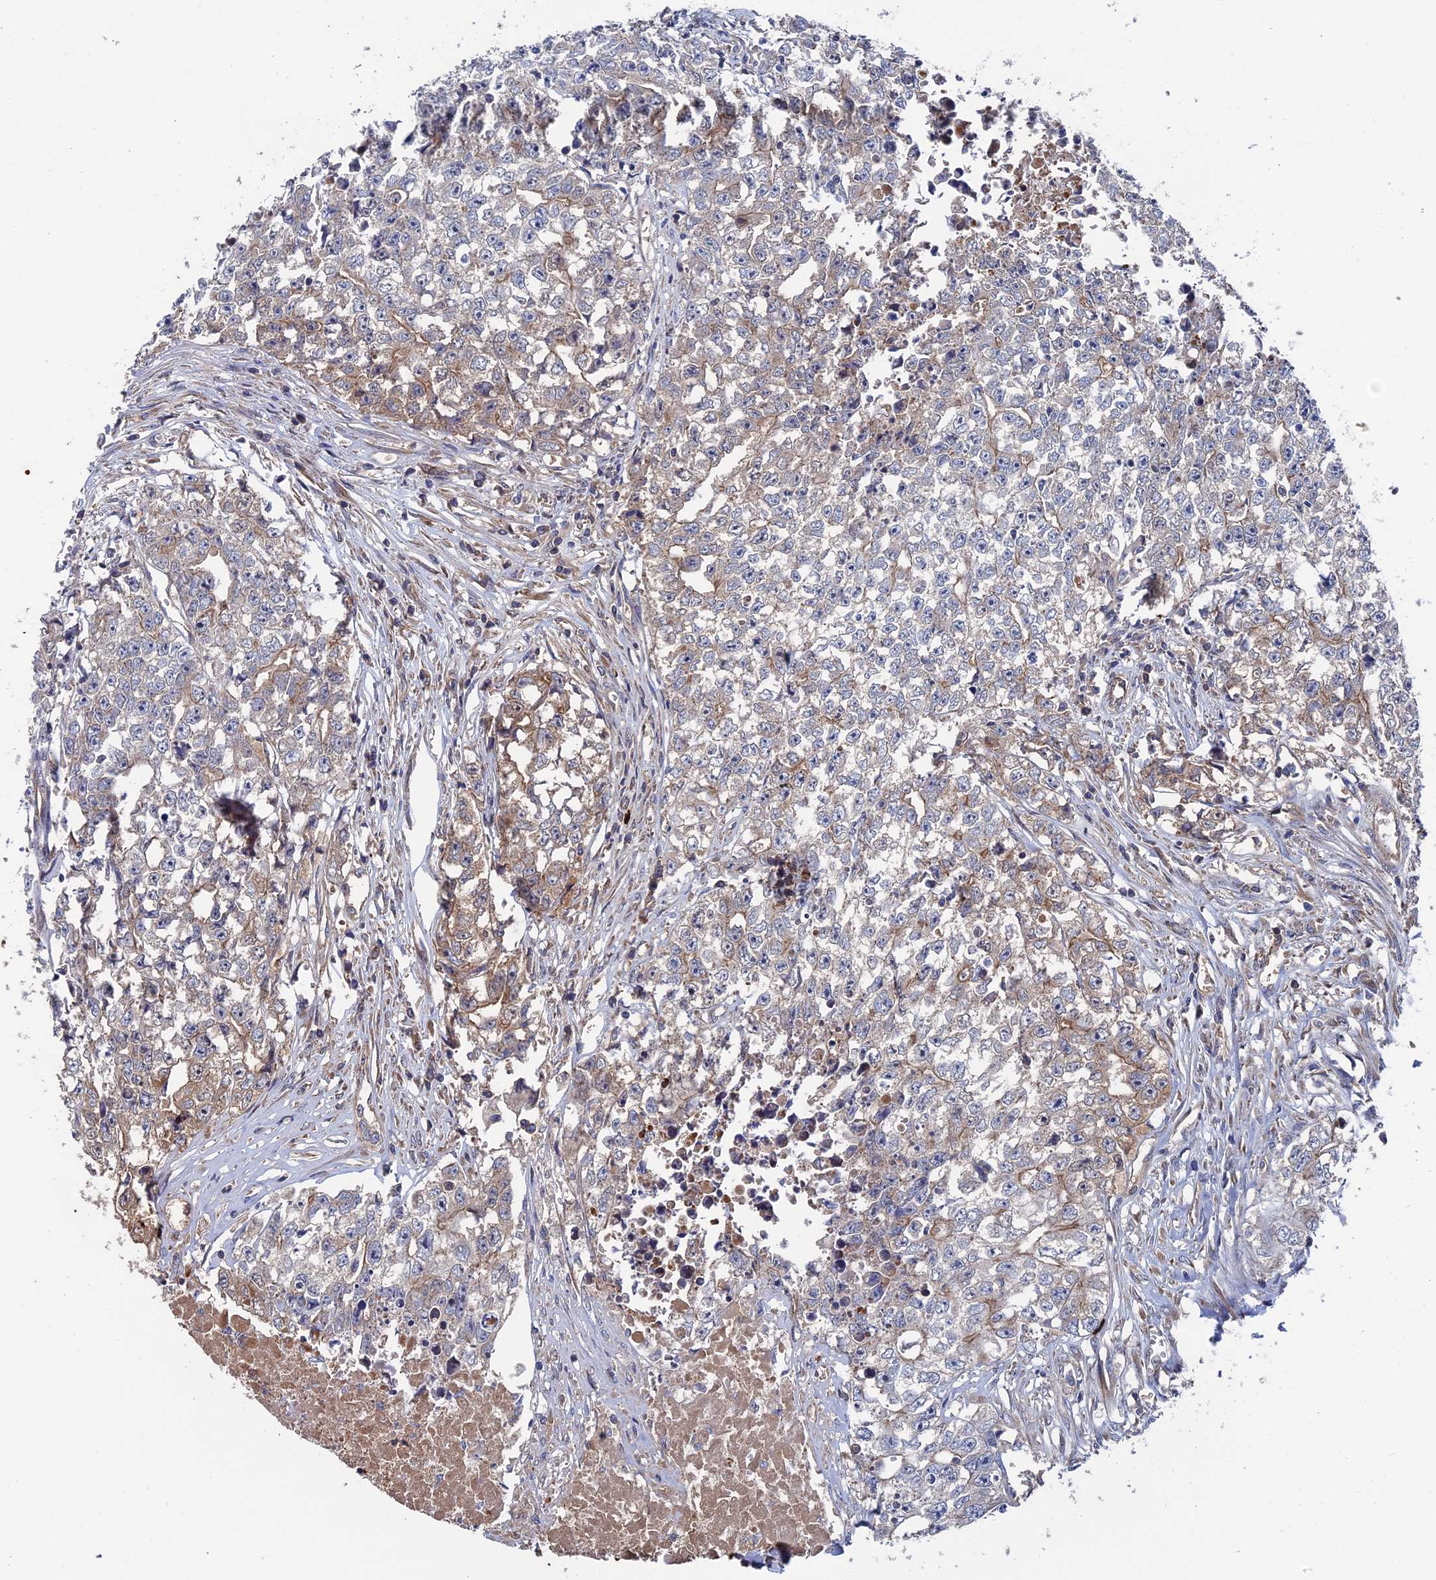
{"staining": {"intensity": "weak", "quantity": "<25%", "location": "cytoplasmic/membranous"}, "tissue": "testis cancer", "cell_type": "Tumor cells", "image_type": "cancer", "snomed": [{"axis": "morphology", "description": "Seminoma, NOS"}, {"axis": "morphology", "description": "Carcinoma, Embryonal, NOS"}, {"axis": "topography", "description": "Testis"}], "caption": "Immunohistochemical staining of embryonal carcinoma (testis) reveals no significant expression in tumor cells.", "gene": "RPUSD1", "patient": {"sex": "male", "age": 43}}